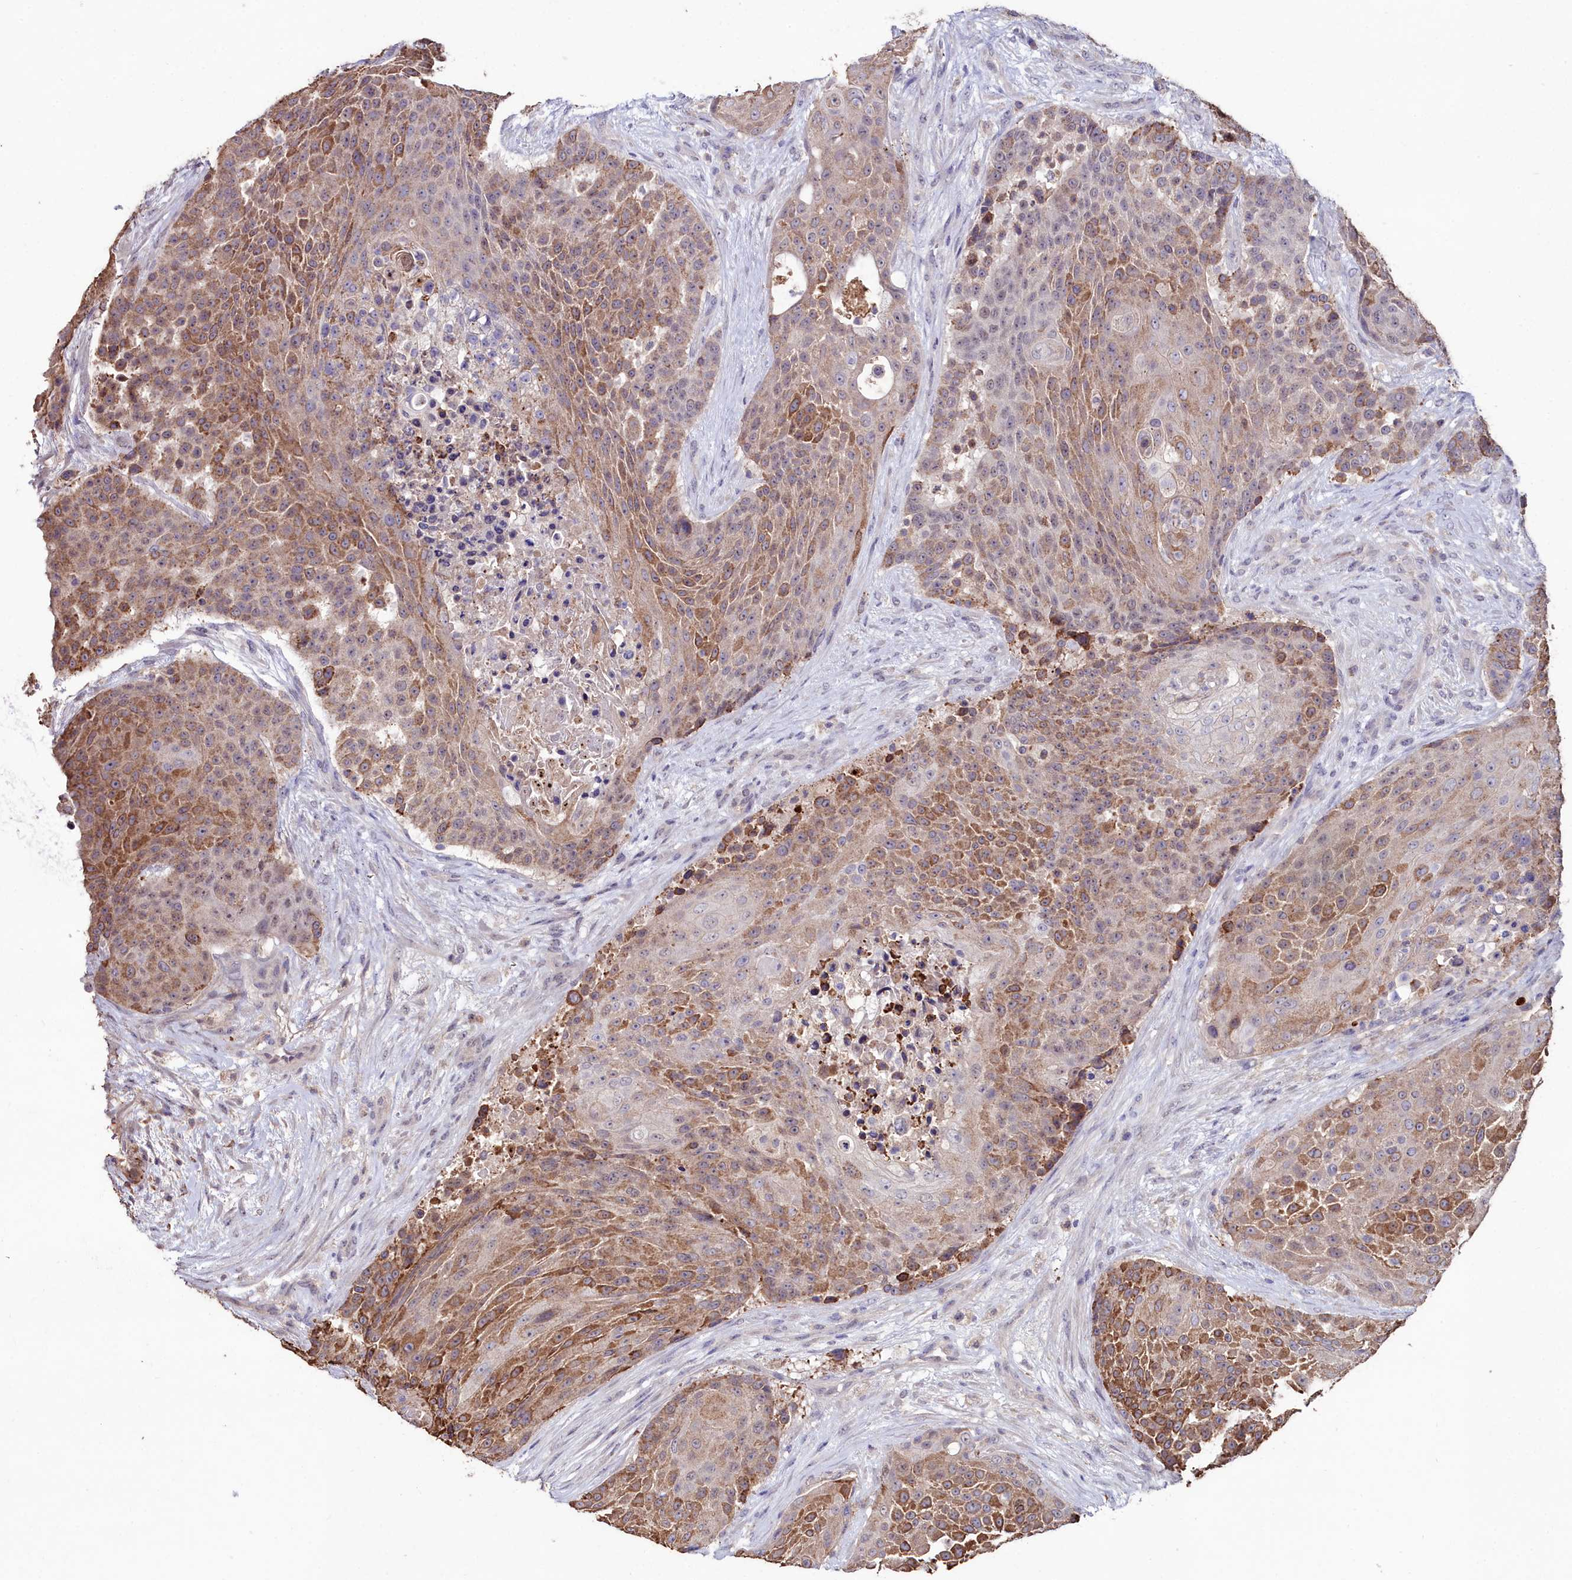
{"staining": {"intensity": "moderate", "quantity": ">75%", "location": "cytoplasmic/membranous"}, "tissue": "urothelial cancer", "cell_type": "Tumor cells", "image_type": "cancer", "snomed": [{"axis": "morphology", "description": "Urothelial carcinoma, High grade"}, {"axis": "topography", "description": "Urinary bladder"}], "caption": "Human high-grade urothelial carcinoma stained with a brown dye shows moderate cytoplasmic/membranous positive positivity in about >75% of tumor cells.", "gene": "AMBRA1", "patient": {"sex": "female", "age": 63}}